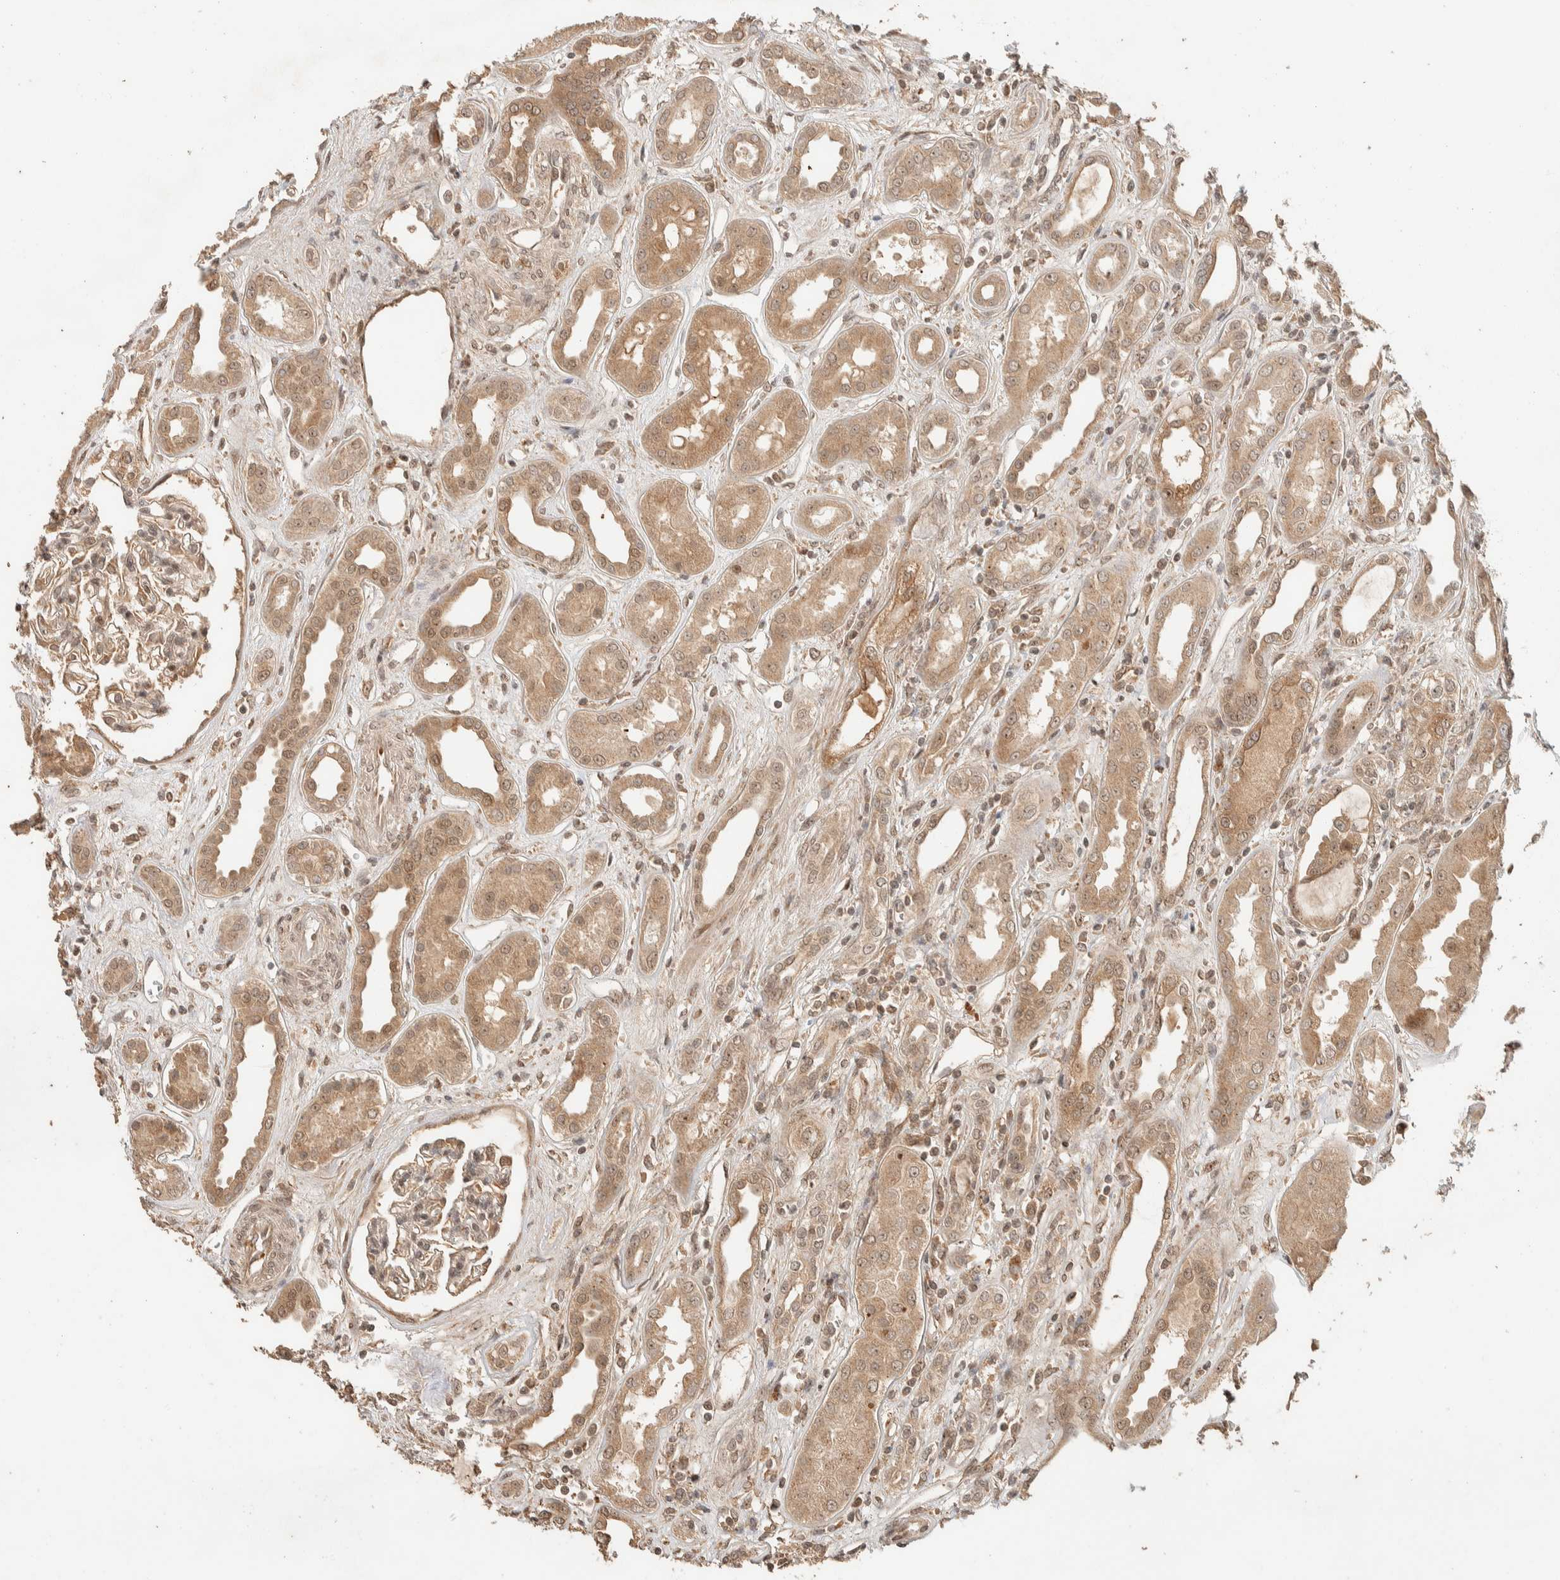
{"staining": {"intensity": "weak", "quantity": ">75%", "location": "cytoplasmic/membranous"}, "tissue": "kidney", "cell_type": "Cells in glomeruli", "image_type": "normal", "snomed": [{"axis": "morphology", "description": "Normal tissue, NOS"}, {"axis": "topography", "description": "Kidney"}], "caption": "This histopathology image reveals immunohistochemistry staining of unremarkable human kidney, with low weak cytoplasmic/membranous staining in about >75% of cells in glomeruli.", "gene": "ZBTB2", "patient": {"sex": "male", "age": 59}}